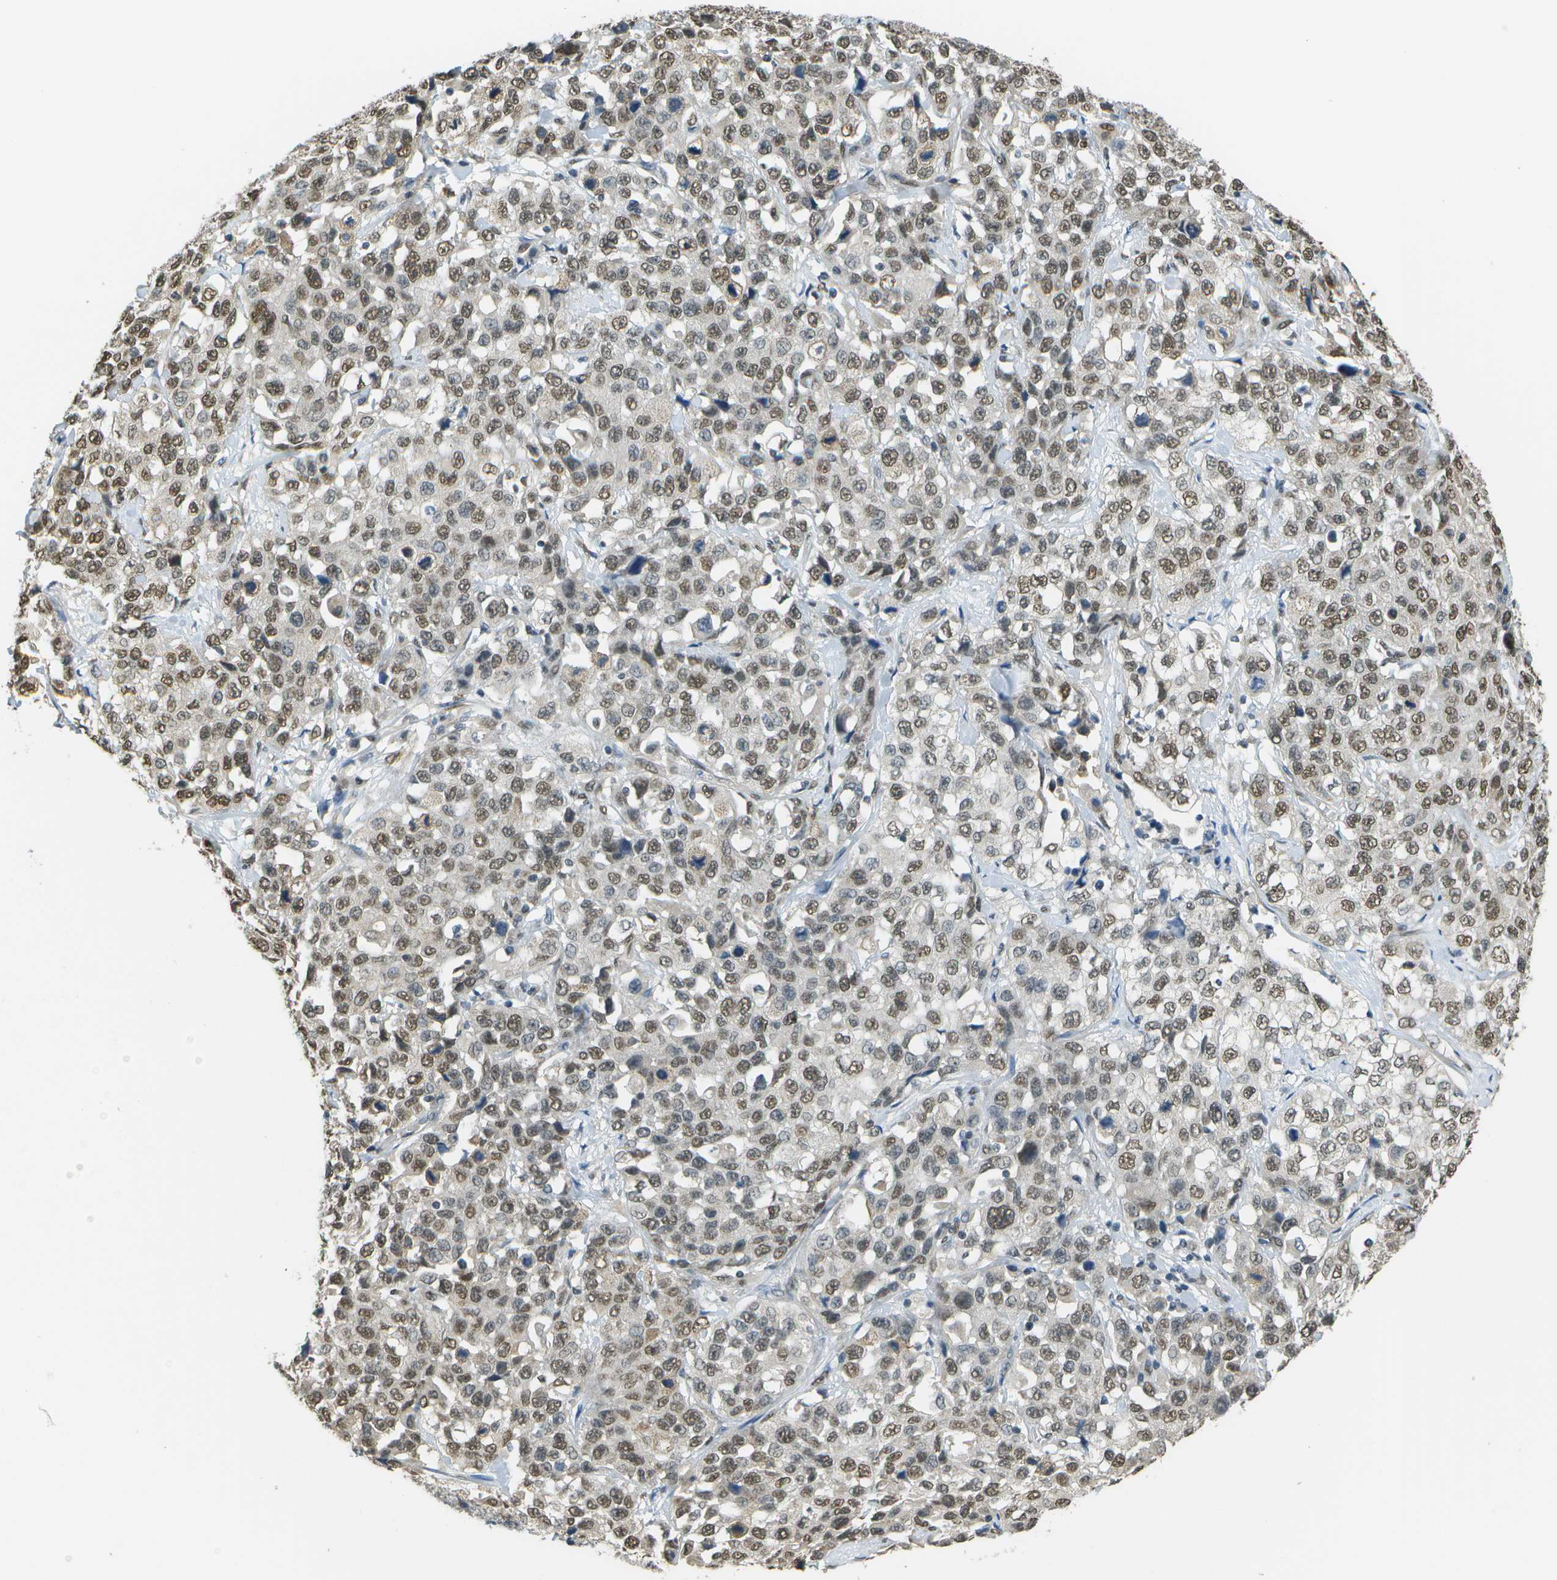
{"staining": {"intensity": "moderate", "quantity": ">75%", "location": "nuclear"}, "tissue": "stomach cancer", "cell_type": "Tumor cells", "image_type": "cancer", "snomed": [{"axis": "morphology", "description": "Normal tissue, NOS"}, {"axis": "morphology", "description": "Adenocarcinoma, NOS"}, {"axis": "topography", "description": "Stomach"}], "caption": "The micrograph displays staining of stomach adenocarcinoma, revealing moderate nuclear protein expression (brown color) within tumor cells.", "gene": "ABL2", "patient": {"sex": "male", "age": 48}}